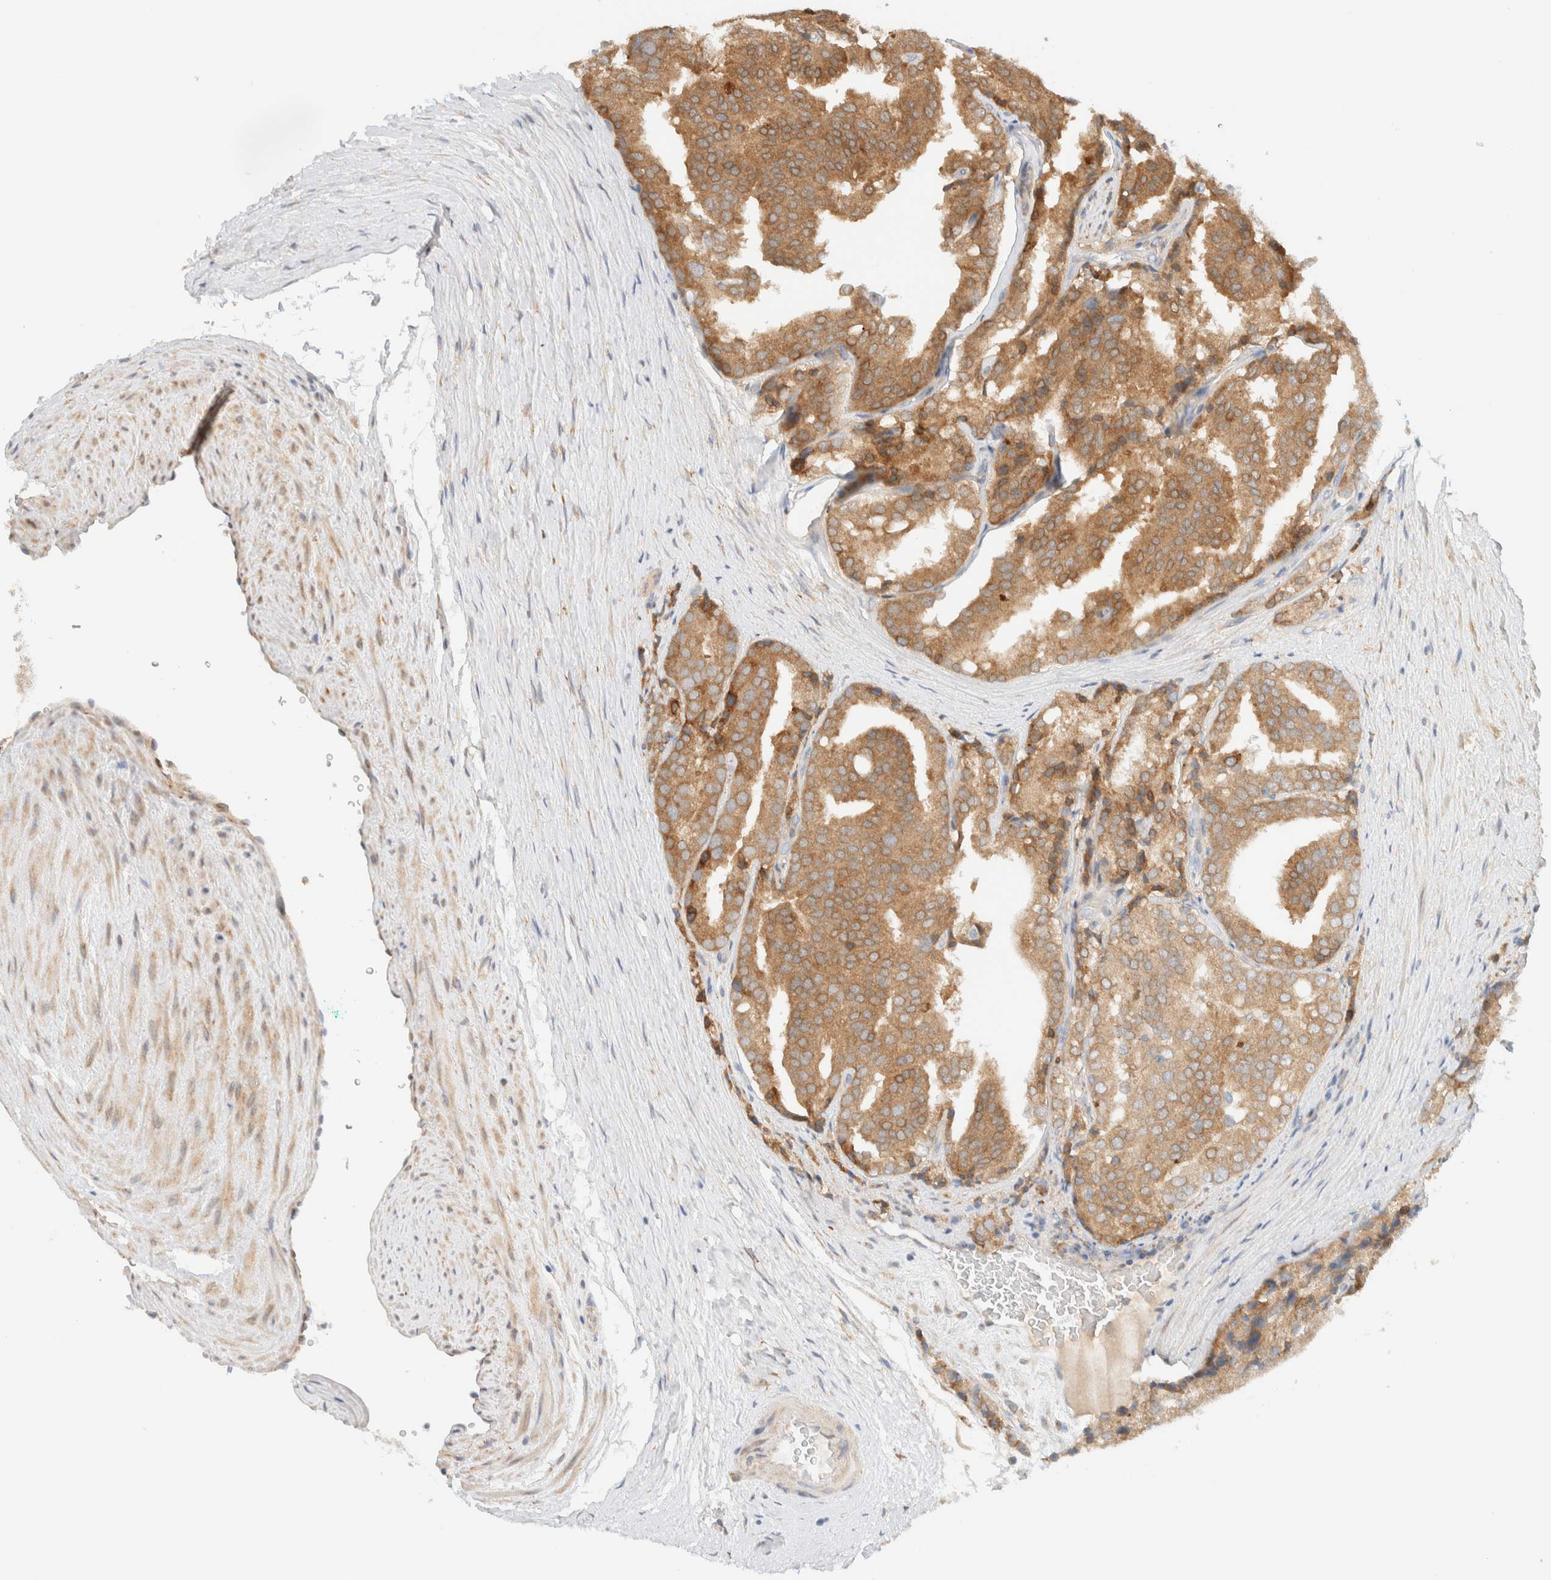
{"staining": {"intensity": "moderate", "quantity": "25%-75%", "location": "cytoplasmic/membranous"}, "tissue": "prostate cancer", "cell_type": "Tumor cells", "image_type": "cancer", "snomed": [{"axis": "morphology", "description": "Adenocarcinoma, High grade"}, {"axis": "topography", "description": "Prostate"}], "caption": "Prostate cancer (adenocarcinoma (high-grade)) stained with immunohistochemistry (IHC) displays moderate cytoplasmic/membranous staining in about 25%-75% of tumor cells.", "gene": "NT5C", "patient": {"sex": "male", "age": 50}}